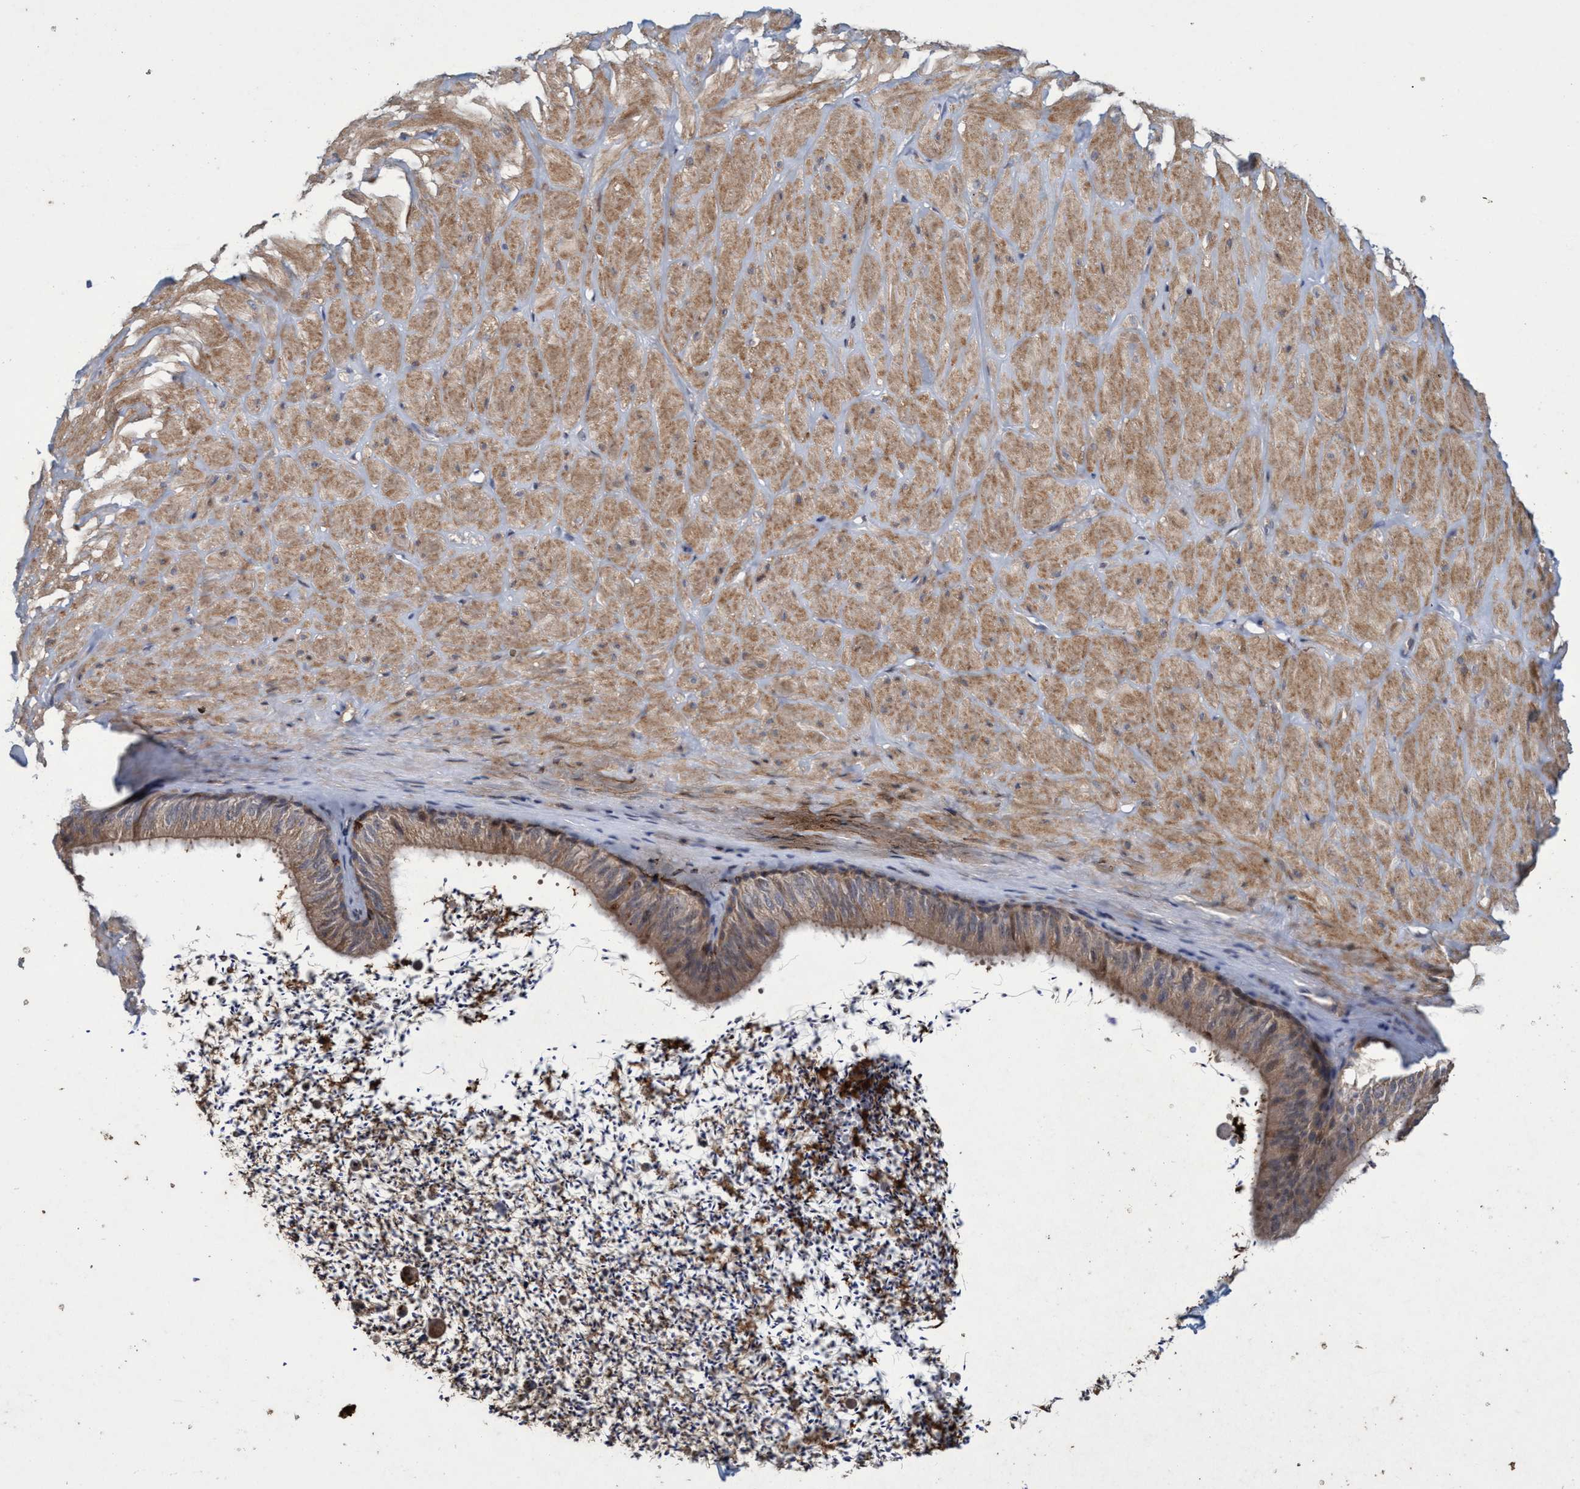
{"staining": {"intensity": "weak", "quantity": "<25%", "location": "cytoplasmic/membranous"}, "tissue": "adipose tissue", "cell_type": "Adipocytes", "image_type": "normal", "snomed": [{"axis": "morphology", "description": "Normal tissue, NOS"}, {"axis": "topography", "description": "Adipose tissue"}, {"axis": "topography", "description": "Vascular tissue"}, {"axis": "topography", "description": "Peripheral nerve tissue"}], "caption": "Immunohistochemical staining of normal human adipose tissue displays no significant positivity in adipocytes. (DAB immunohistochemistry (IHC) with hematoxylin counter stain).", "gene": "ZNF677", "patient": {"sex": "male", "age": 25}}